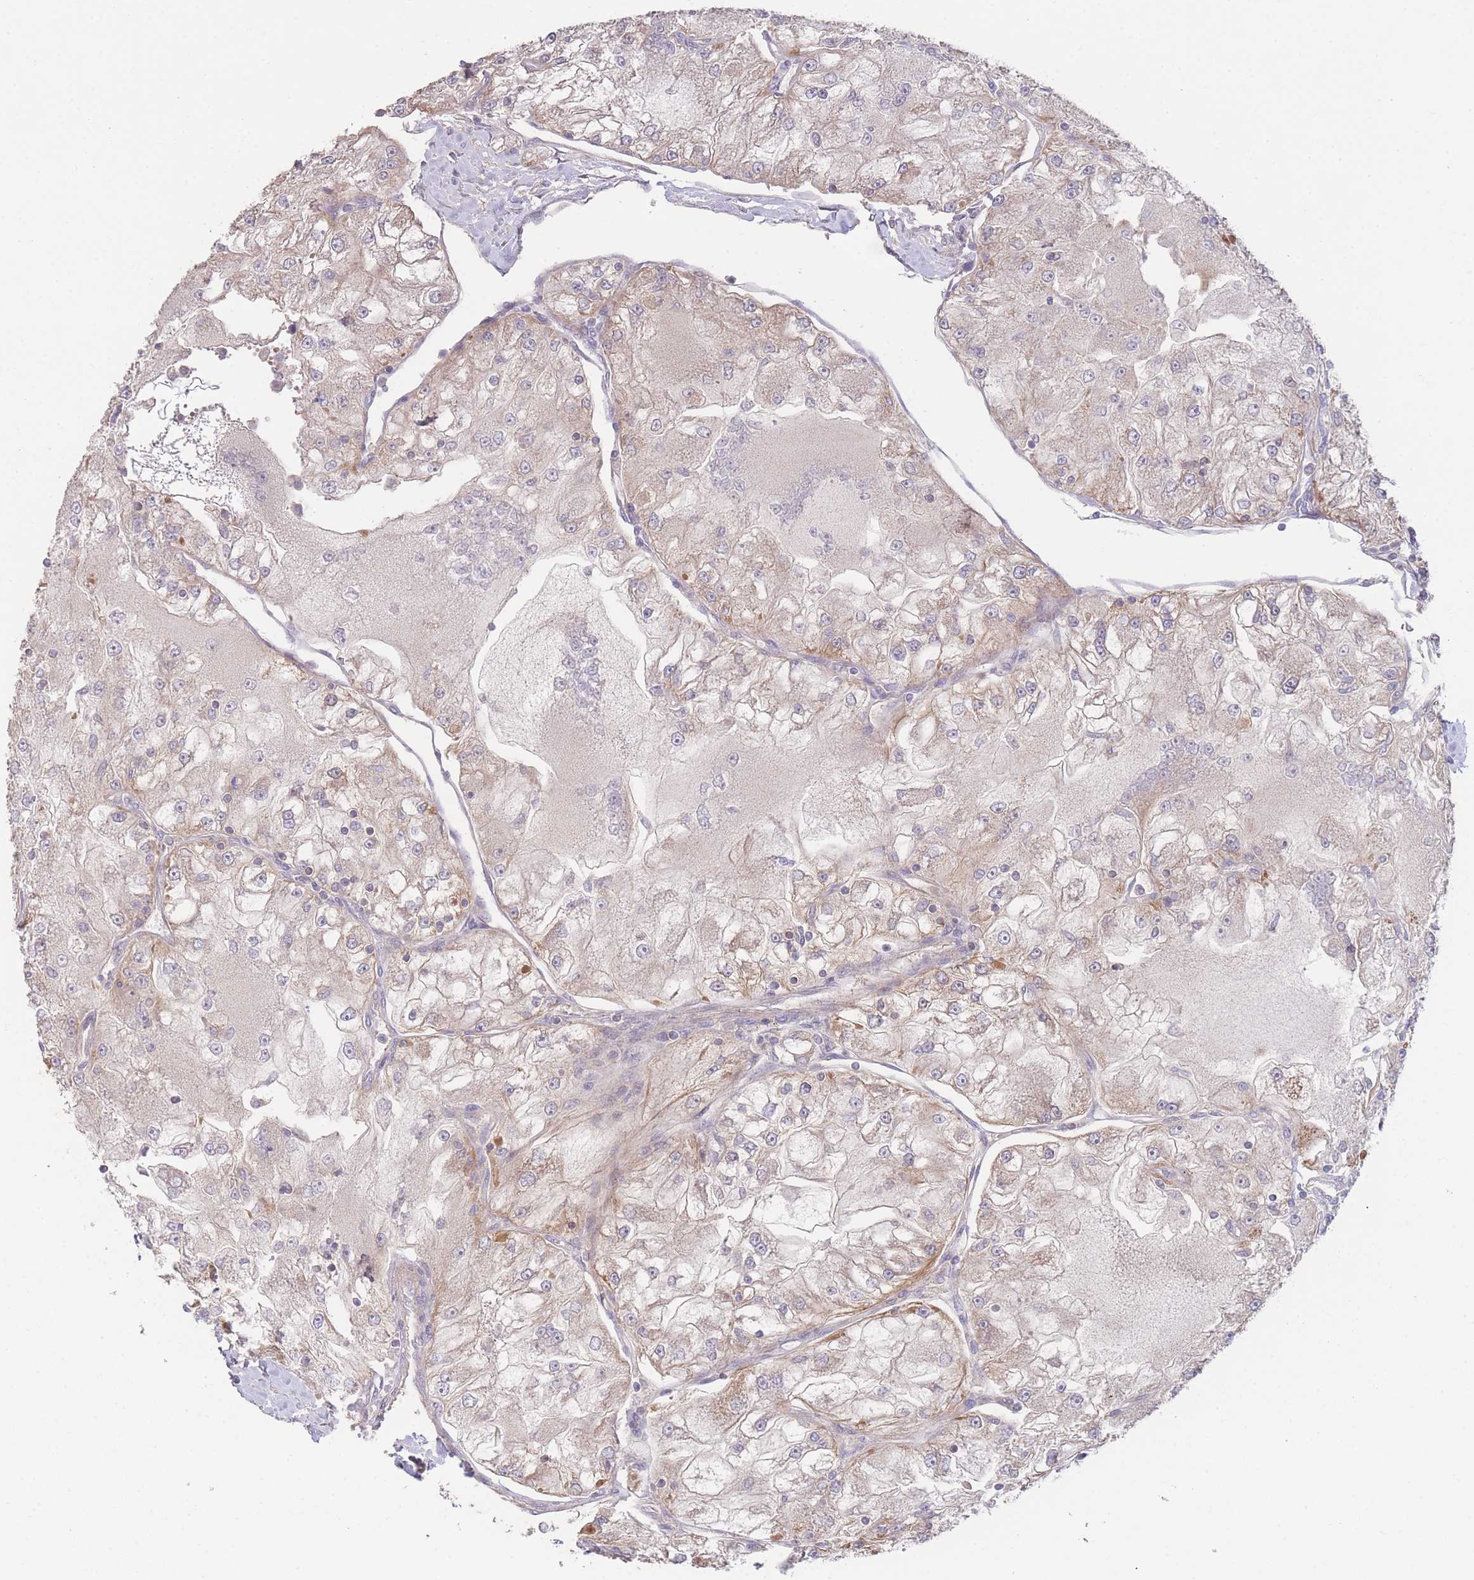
{"staining": {"intensity": "weak", "quantity": "25%-75%", "location": "cytoplasmic/membranous"}, "tissue": "renal cancer", "cell_type": "Tumor cells", "image_type": "cancer", "snomed": [{"axis": "morphology", "description": "Adenocarcinoma, NOS"}, {"axis": "topography", "description": "Kidney"}], "caption": "Protein positivity by IHC demonstrates weak cytoplasmic/membranous positivity in approximately 25%-75% of tumor cells in renal adenocarcinoma.", "gene": "PXMP4", "patient": {"sex": "female", "age": 72}}